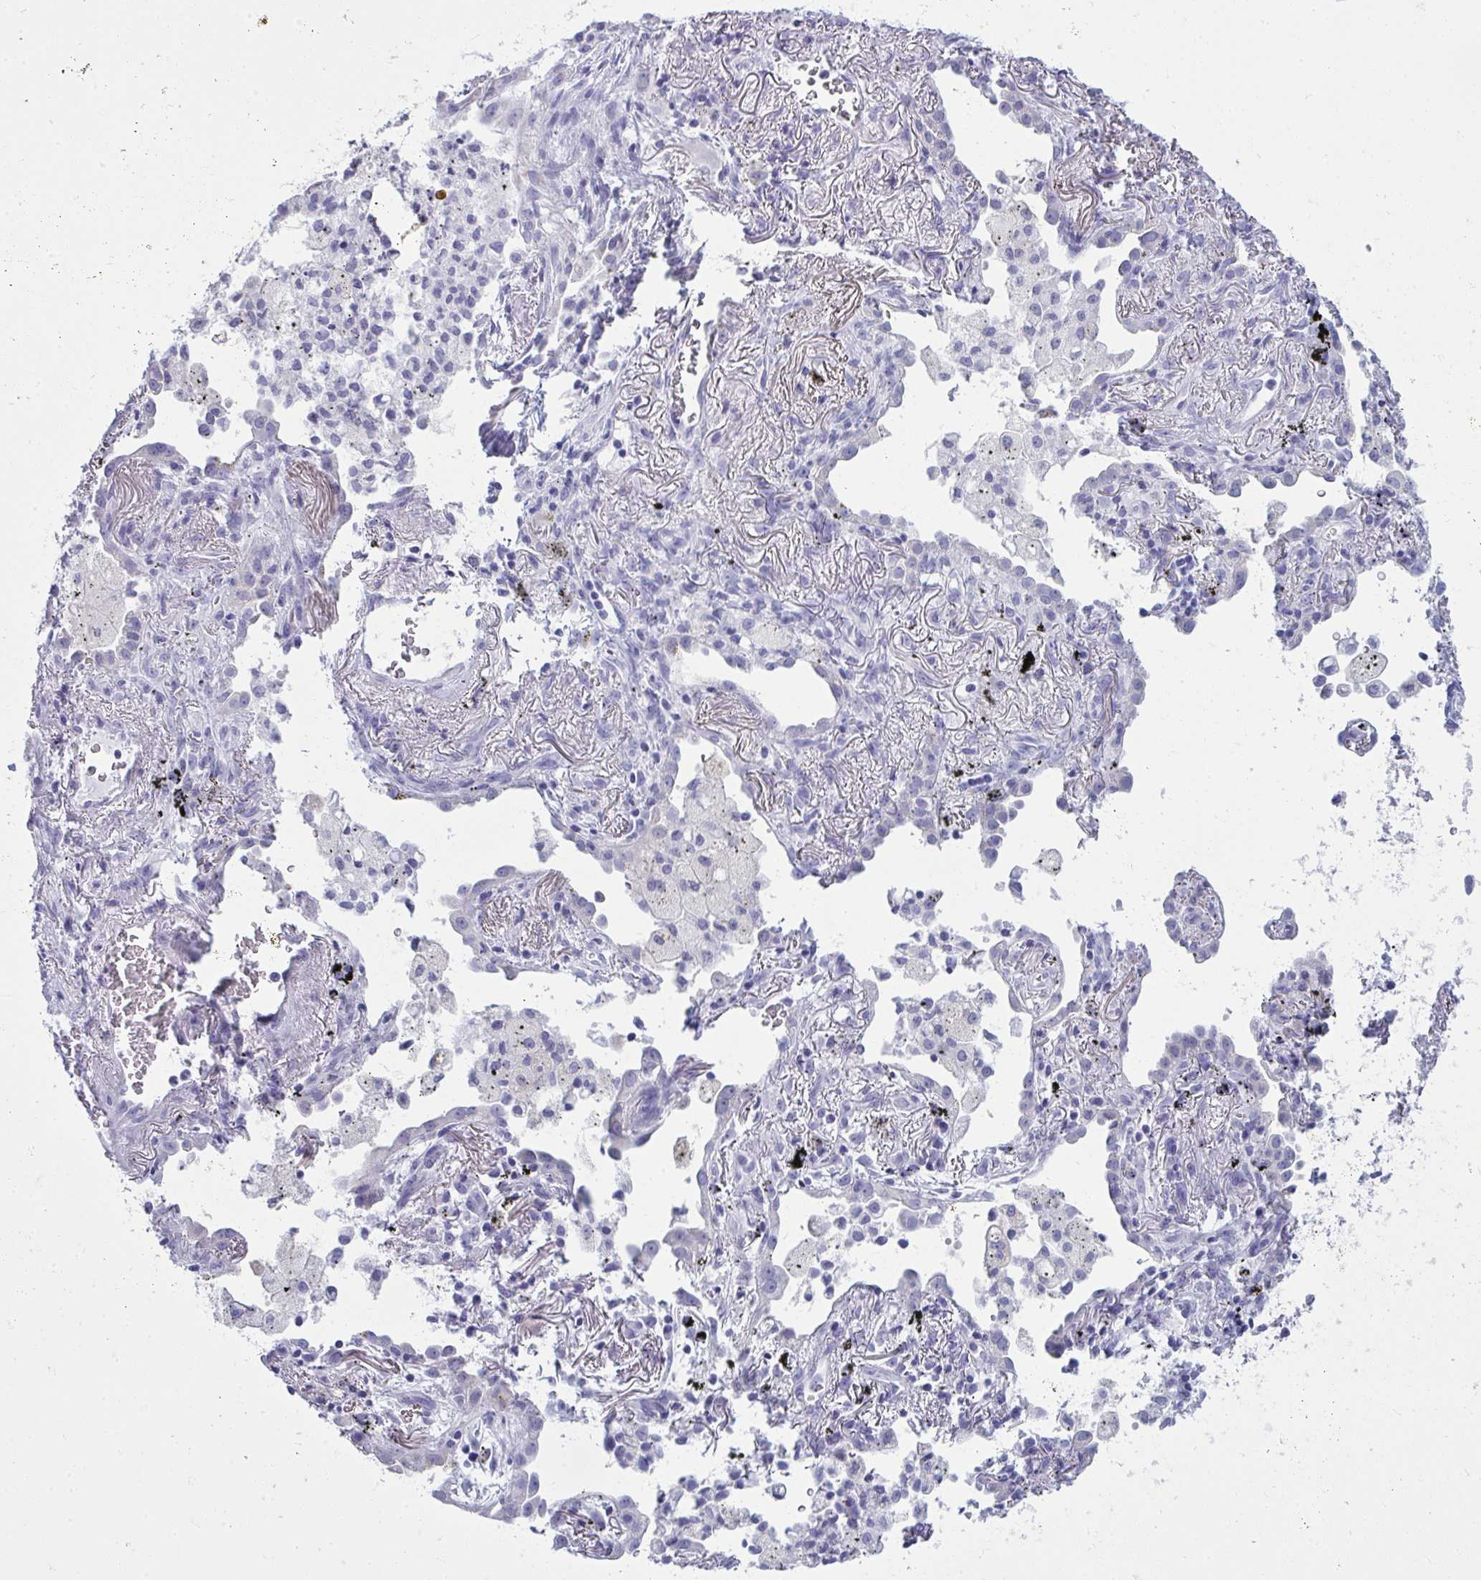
{"staining": {"intensity": "negative", "quantity": "none", "location": "none"}, "tissue": "lung cancer", "cell_type": "Tumor cells", "image_type": "cancer", "snomed": [{"axis": "morphology", "description": "Squamous cell carcinoma, NOS"}, {"axis": "topography", "description": "Lung"}], "caption": "Lung cancer was stained to show a protein in brown. There is no significant staining in tumor cells. (Stains: DAB immunohistochemistry with hematoxylin counter stain, Microscopy: brightfield microscopy at high magnification).", "gene": "QDPR", "patient": {"sex": "male", "age": 74}}